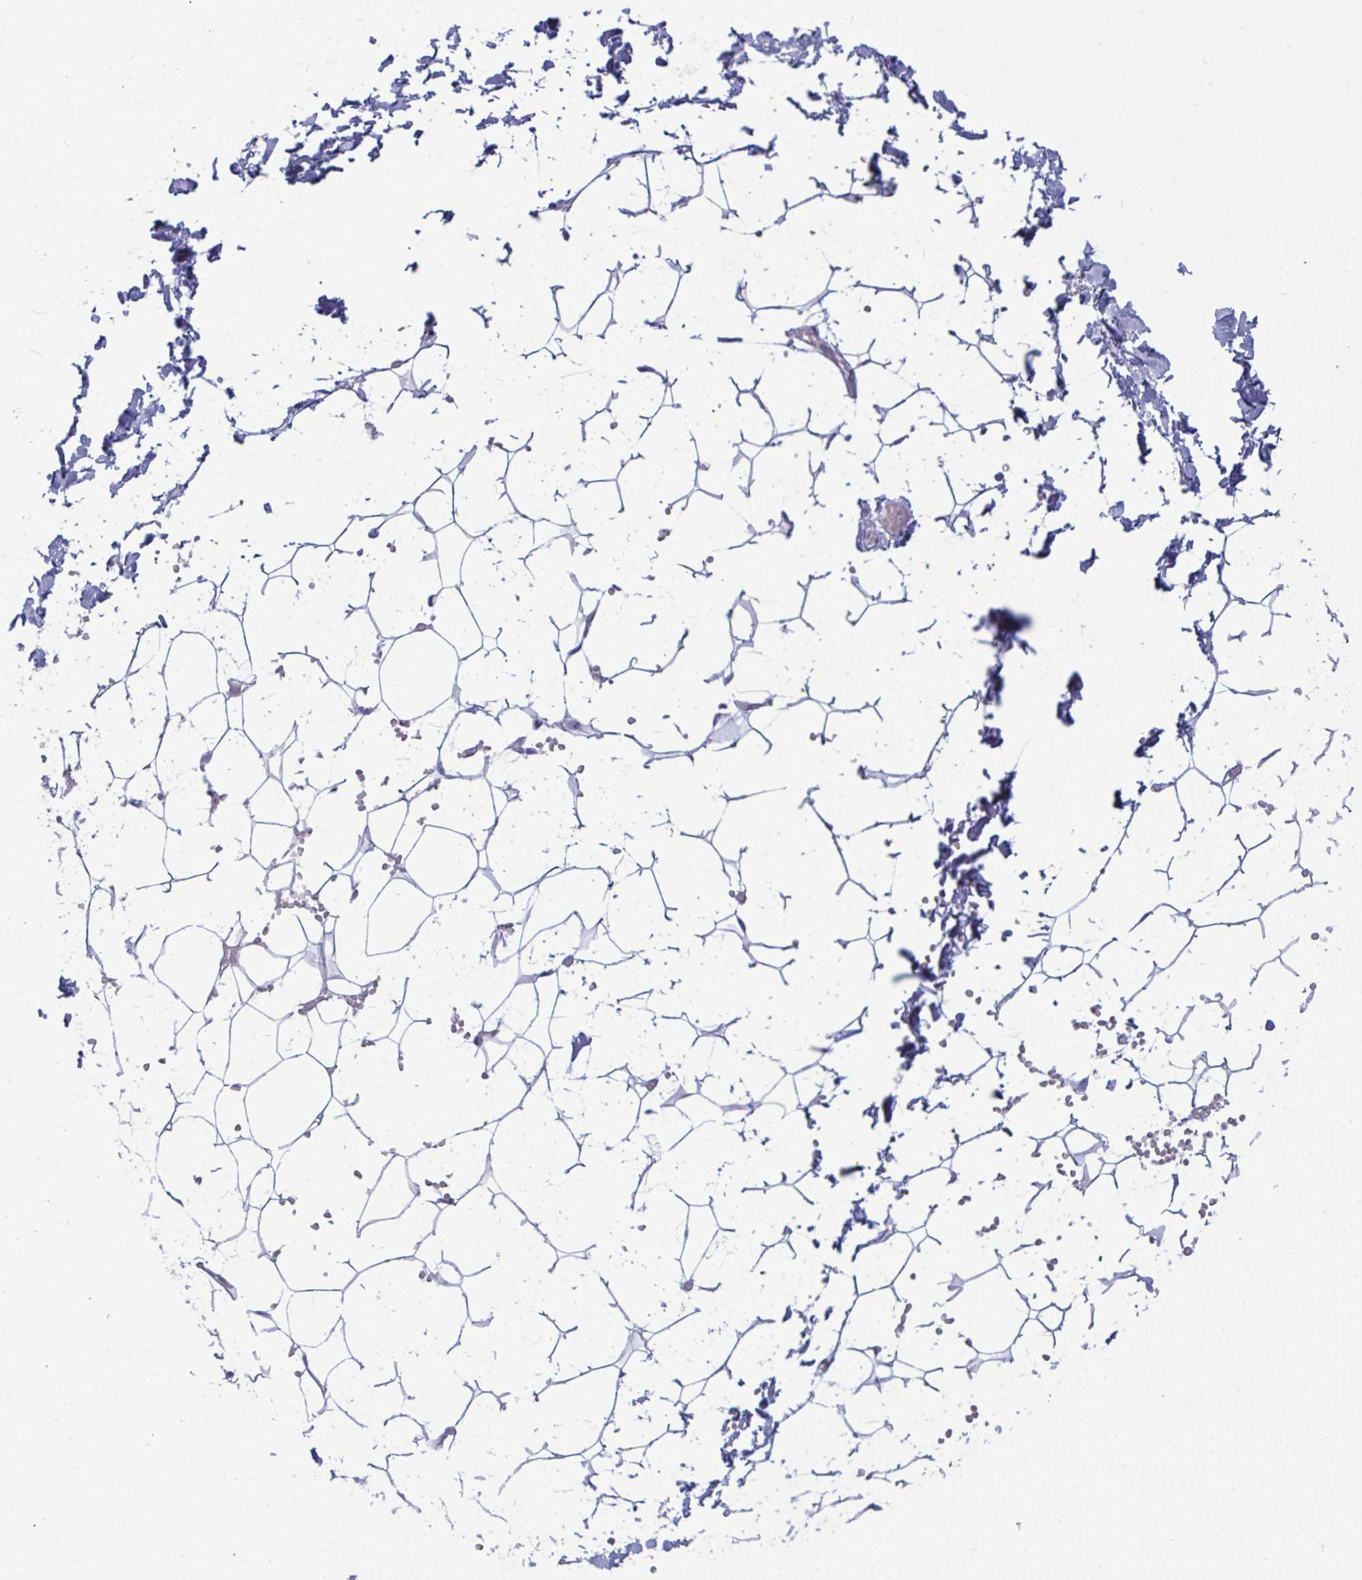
{"staining": {"intensity": "negative", "quantity": "none", "location": "none"}, "tissue": "adipose tissue", "cell_type": "Adipocytes", "image_type": "normal", "snomed": [{"axis": "morphology", "description": "Normal tissue, NOS"}, {"axis": "topography", "description": "Skin"}, {"axis": "topography", "description": "Peripheral nerve tissue"}], "caption": "Benign adipose tissue was stained to show a protein in brown. There is no significant positivity in adipocytes. (DAB immunohistochemistry (IHC) visualized using brightfield microscopy, high magnification).", "gene": "MYMK", "patient": {"sex": "female", "age": 56}}